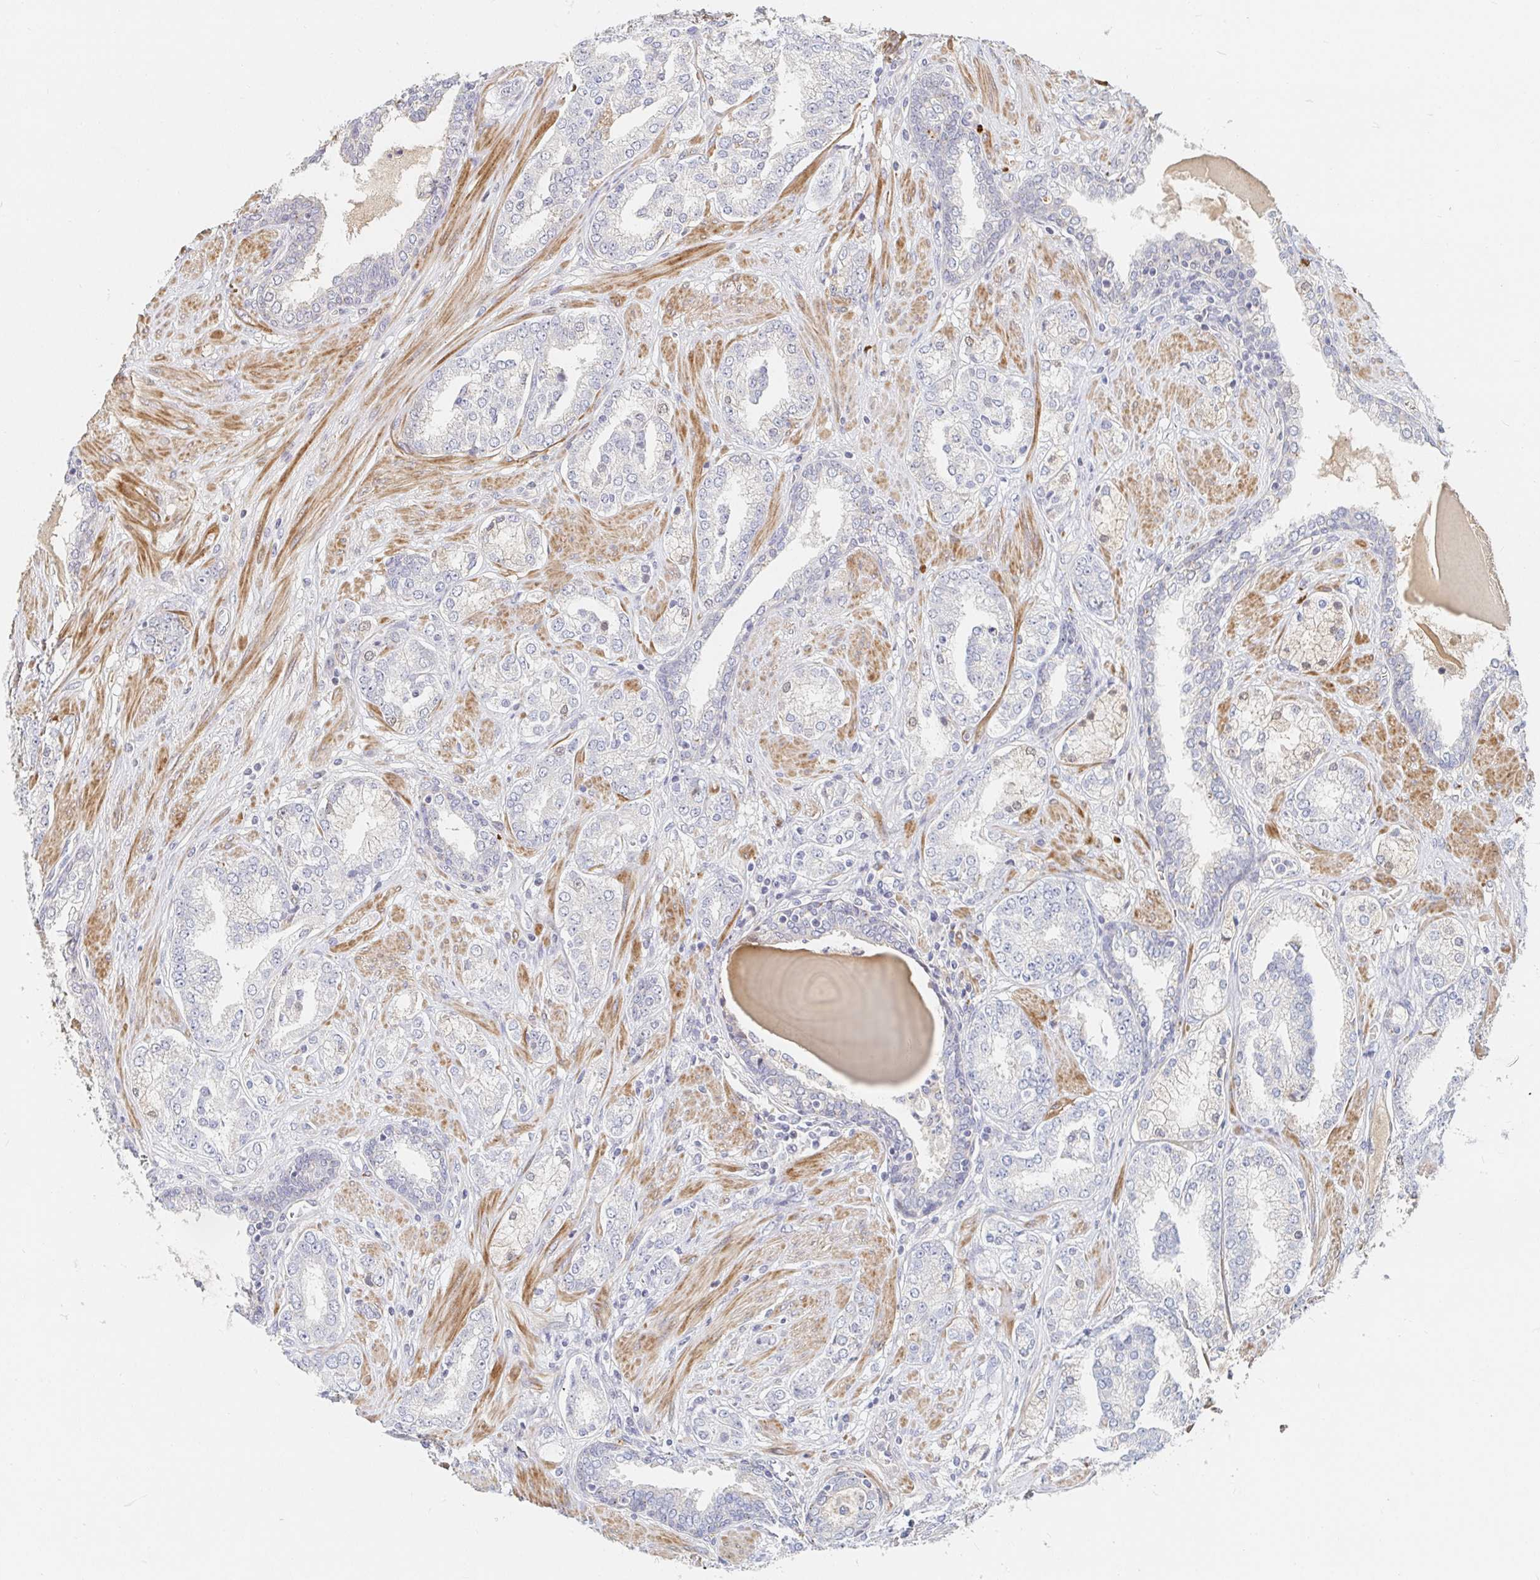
{"staining": {"intensity": "negative", "quantity": "none", "location": "none"}, "tissue": "prostate cancer", "cell_type": "Tumor cells", "image_type": "cancer", "snomed": [{"axis": "morphology", "description": "Adenocarcinoma, High grade"}, {"axis": "topography", "description": "Prostate"}], "caption": "Immunohistochemical staining of human adenocarcinoma (high-grade) (prostate) shows no significant staining in tumor cells.", "gene": "NME9", "patient": {"sex": "male", "age": 62}}